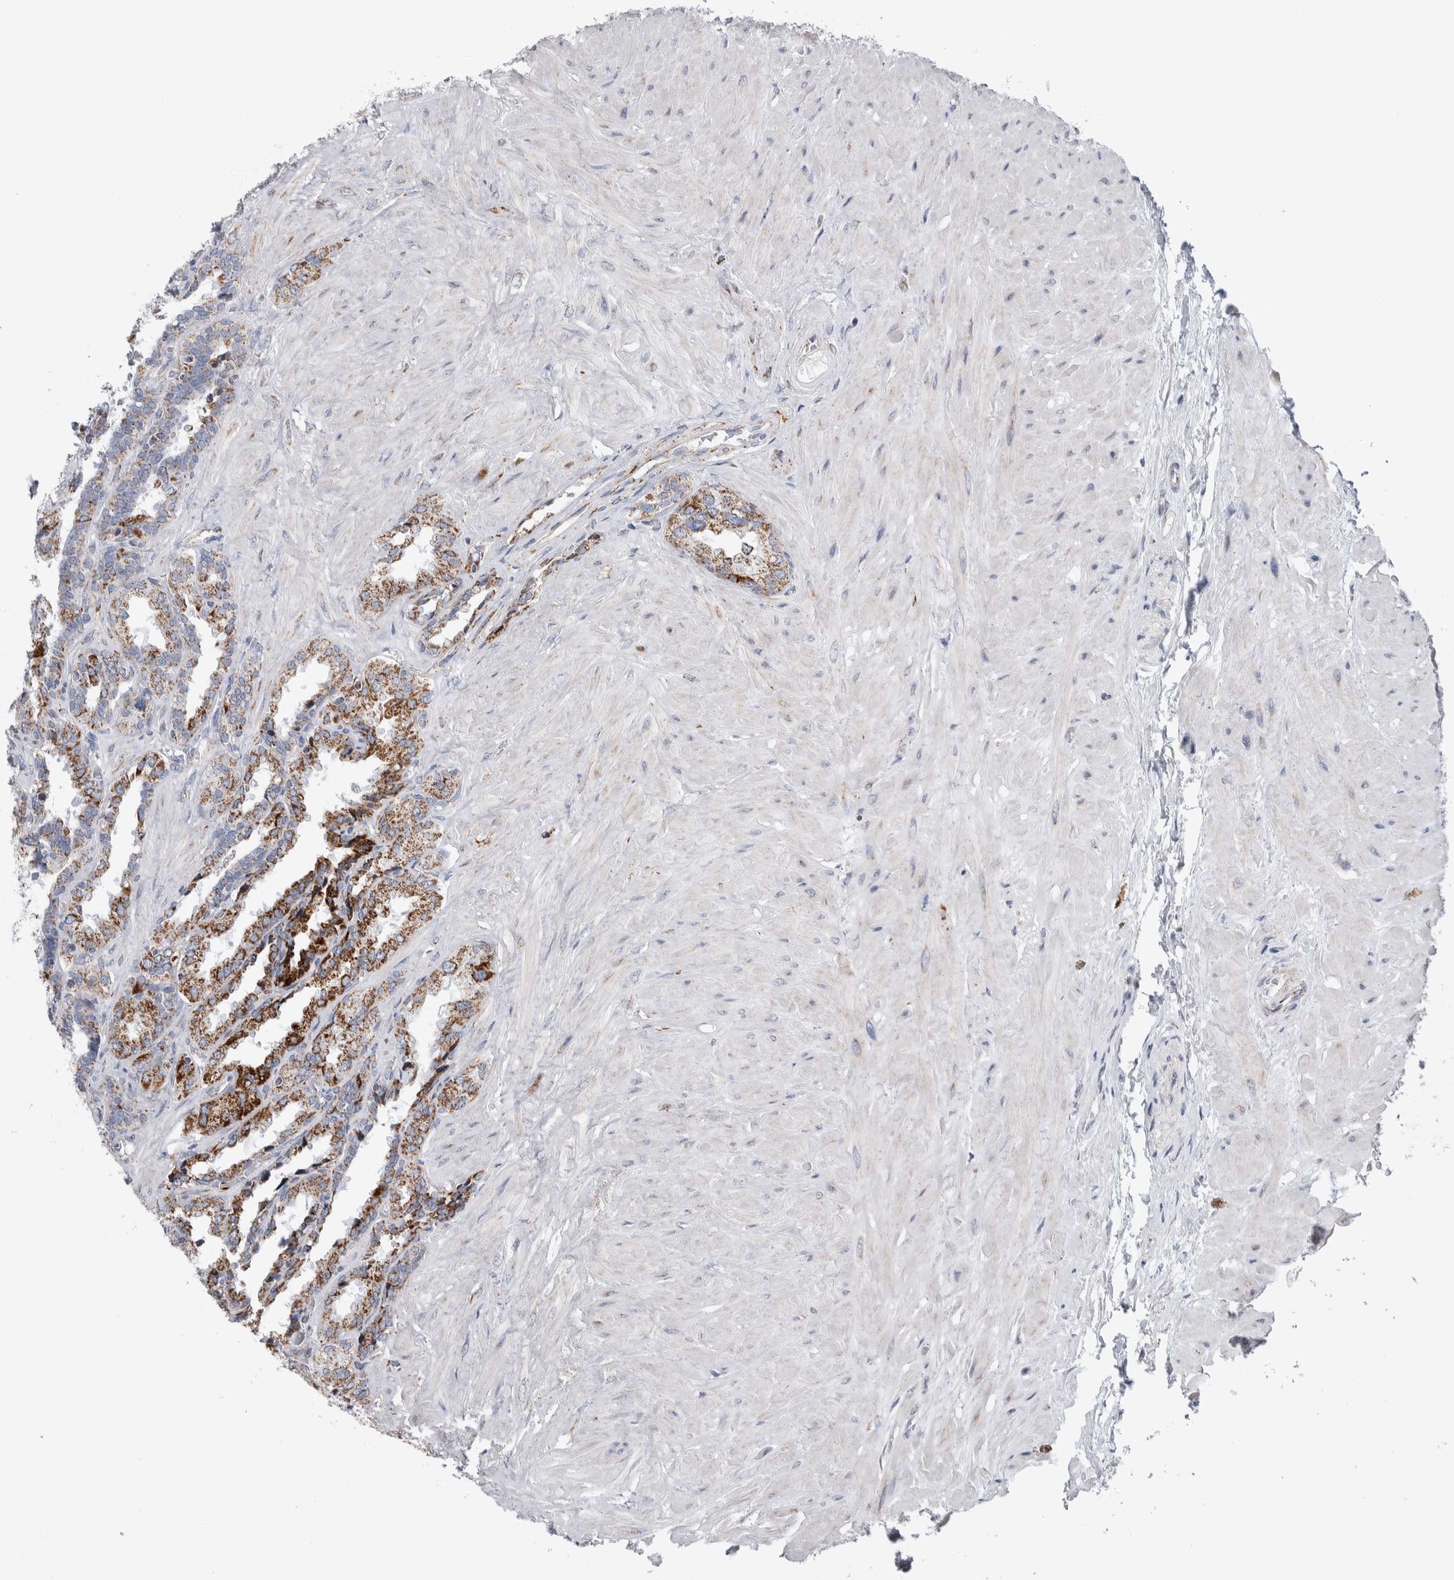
{"staining": {"intensity": "moderate", "quantity": ">75%", "location": "cytoplasmic/membranous"}, "tissue": "seminal vesicle", "cell_type": "Glandular cells", "image_type": "normal", "snomed": [{"axis": "morphology", "description": "Normal tissue, NOS"}, {"axis": "topography", "description": "Seminal veicle"}], "caption": "Brown immunohistochemical staining in normal human seminal vesicle shows moderate cytoplasmic/membranous positivity in approximately >75% of glandular cells.", "gene": "ETFA", "patient": {"sex": "male", "age": 46}}